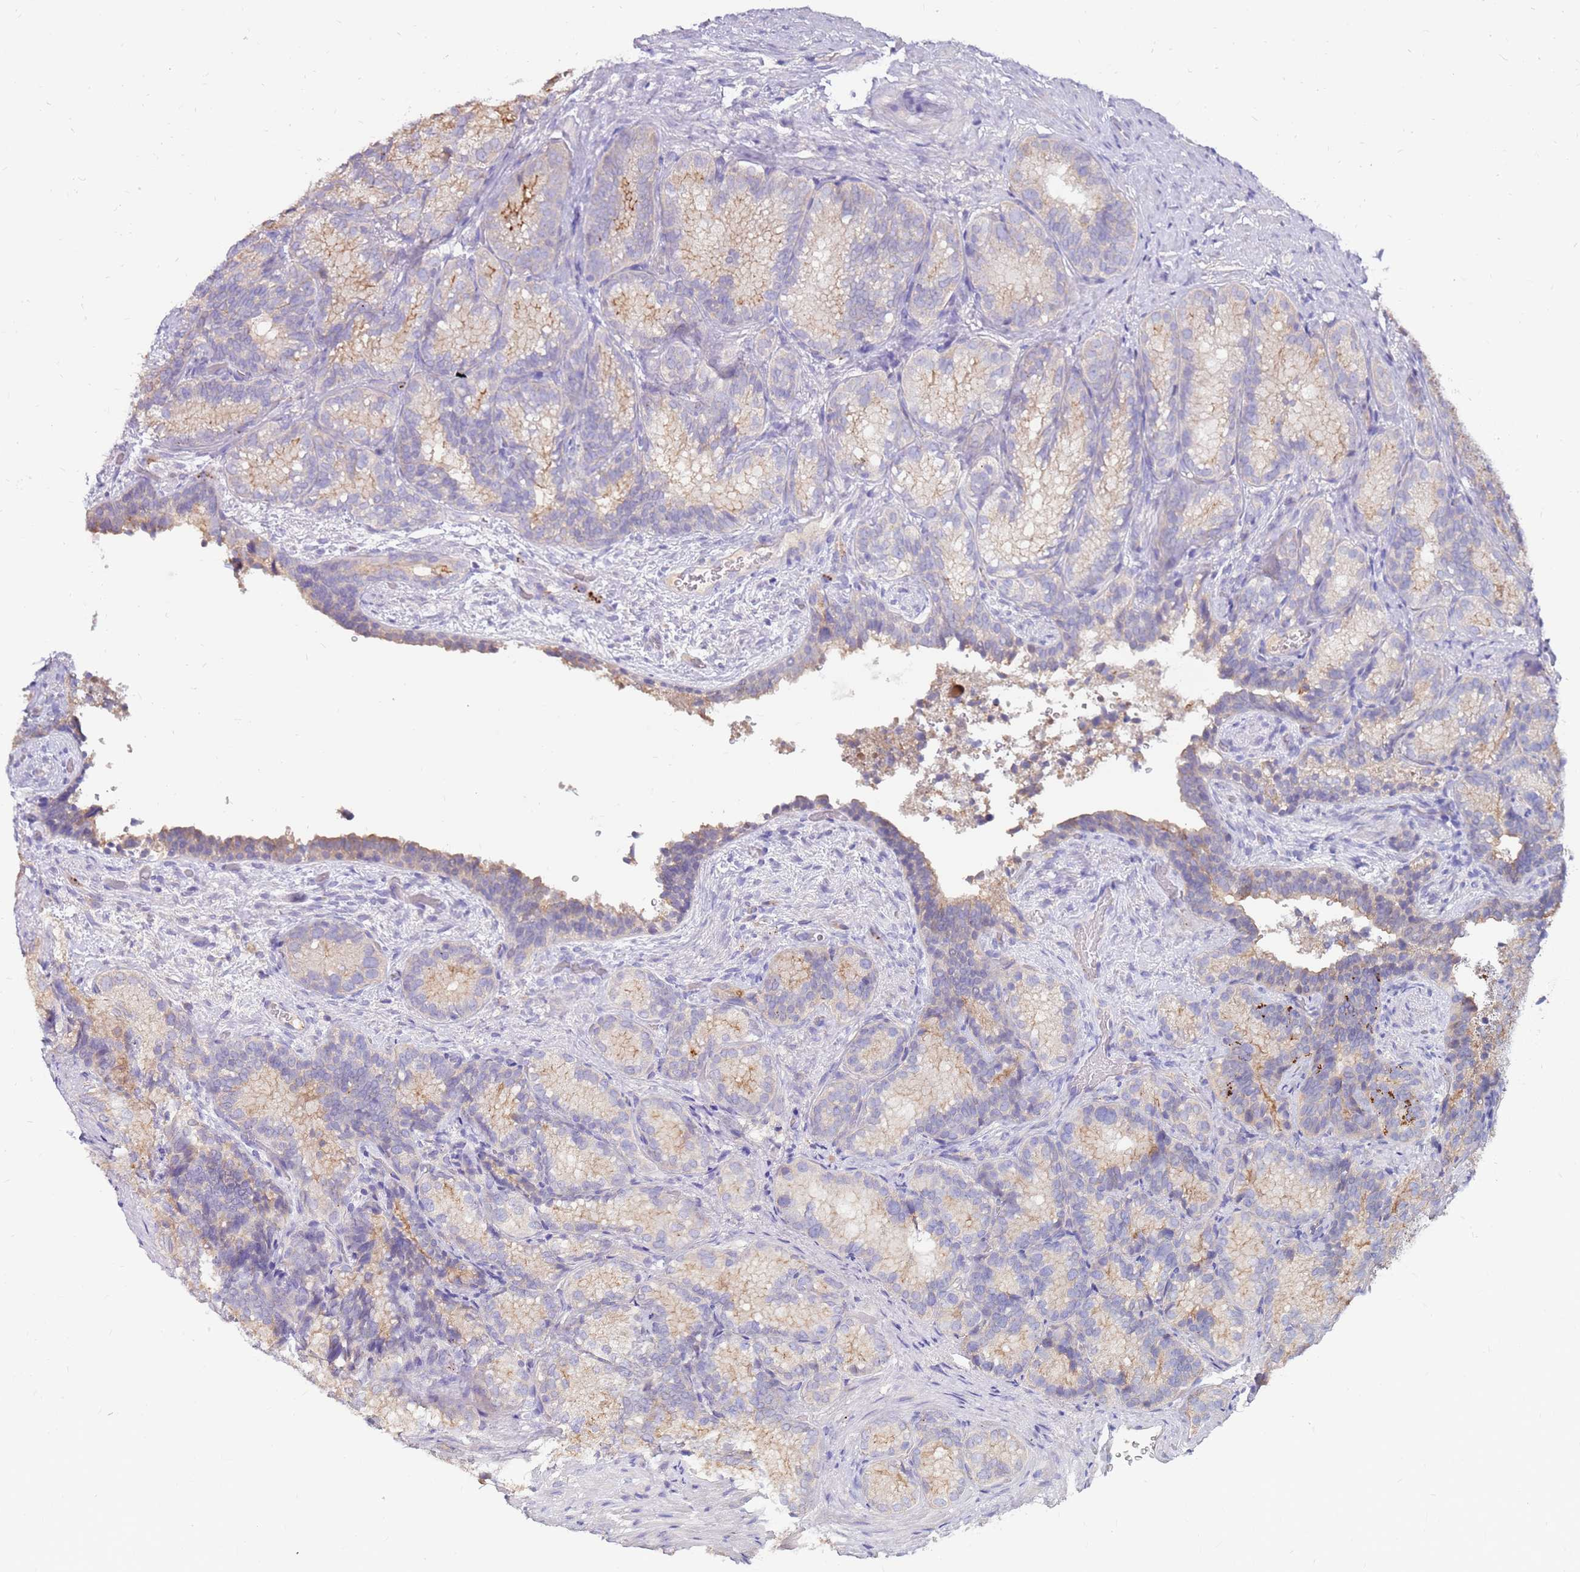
{"staining": {"intensity": "negative", "quantity": "none", "location": "none"}, "tissue": "seminal vesicle", "cell_type": "Glandular cells", "image_type": "normal", "snomed": [{"axis": "morphology", "description": "Normal tissue, NOS"}, {"axis": "topography", "description": "Seminal veicle"}], "caption": "The immunohistochemistry (IHC) photomicrograph has no significant positivity in glandular cells of seminal vesicle.", "gene": "SLC44A4", "patient": {"sex": "male", "age": 58}}